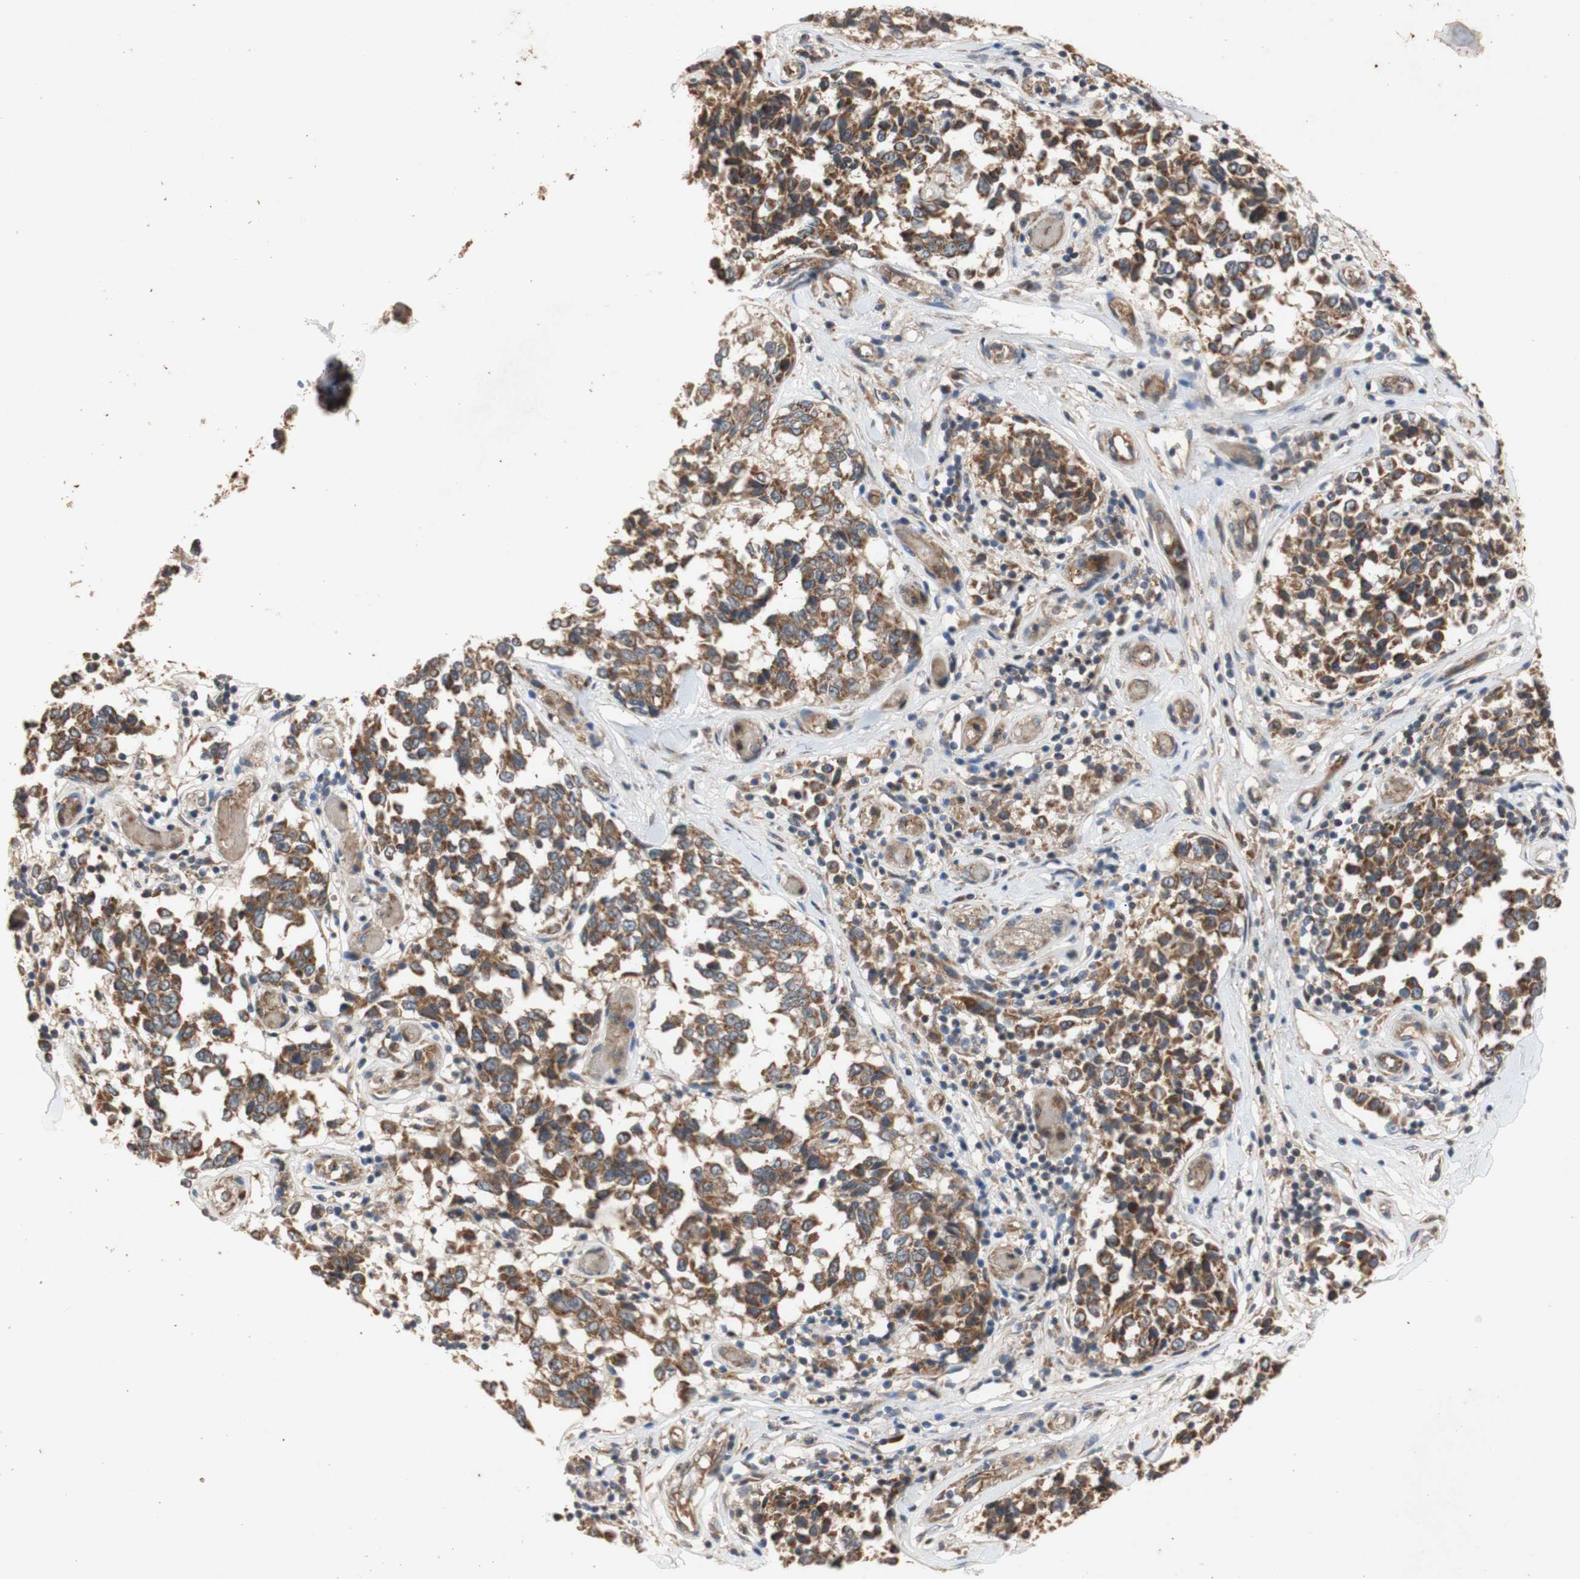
{"staining": {"intensity": "moderate", "quantity": ">75%", "location": "cytoplasmic/membranous"}, "tissue": "melanoma", "cell_type": "Tumor cells", "image_type": "cancer", "snomed": [{"axis": "morphology", "description": "Malignant melanoma, NOS"}, {"axis": "topography", "description": "Skin"}], "caption": "Protein positivity by immunohistochemistry exhibits moderate cytoplasmic/membranous expression in approximately >75% of tumor cells in melanoma.", "gene": "PKN1", "patient": {"sex": "female", "age": 64}}